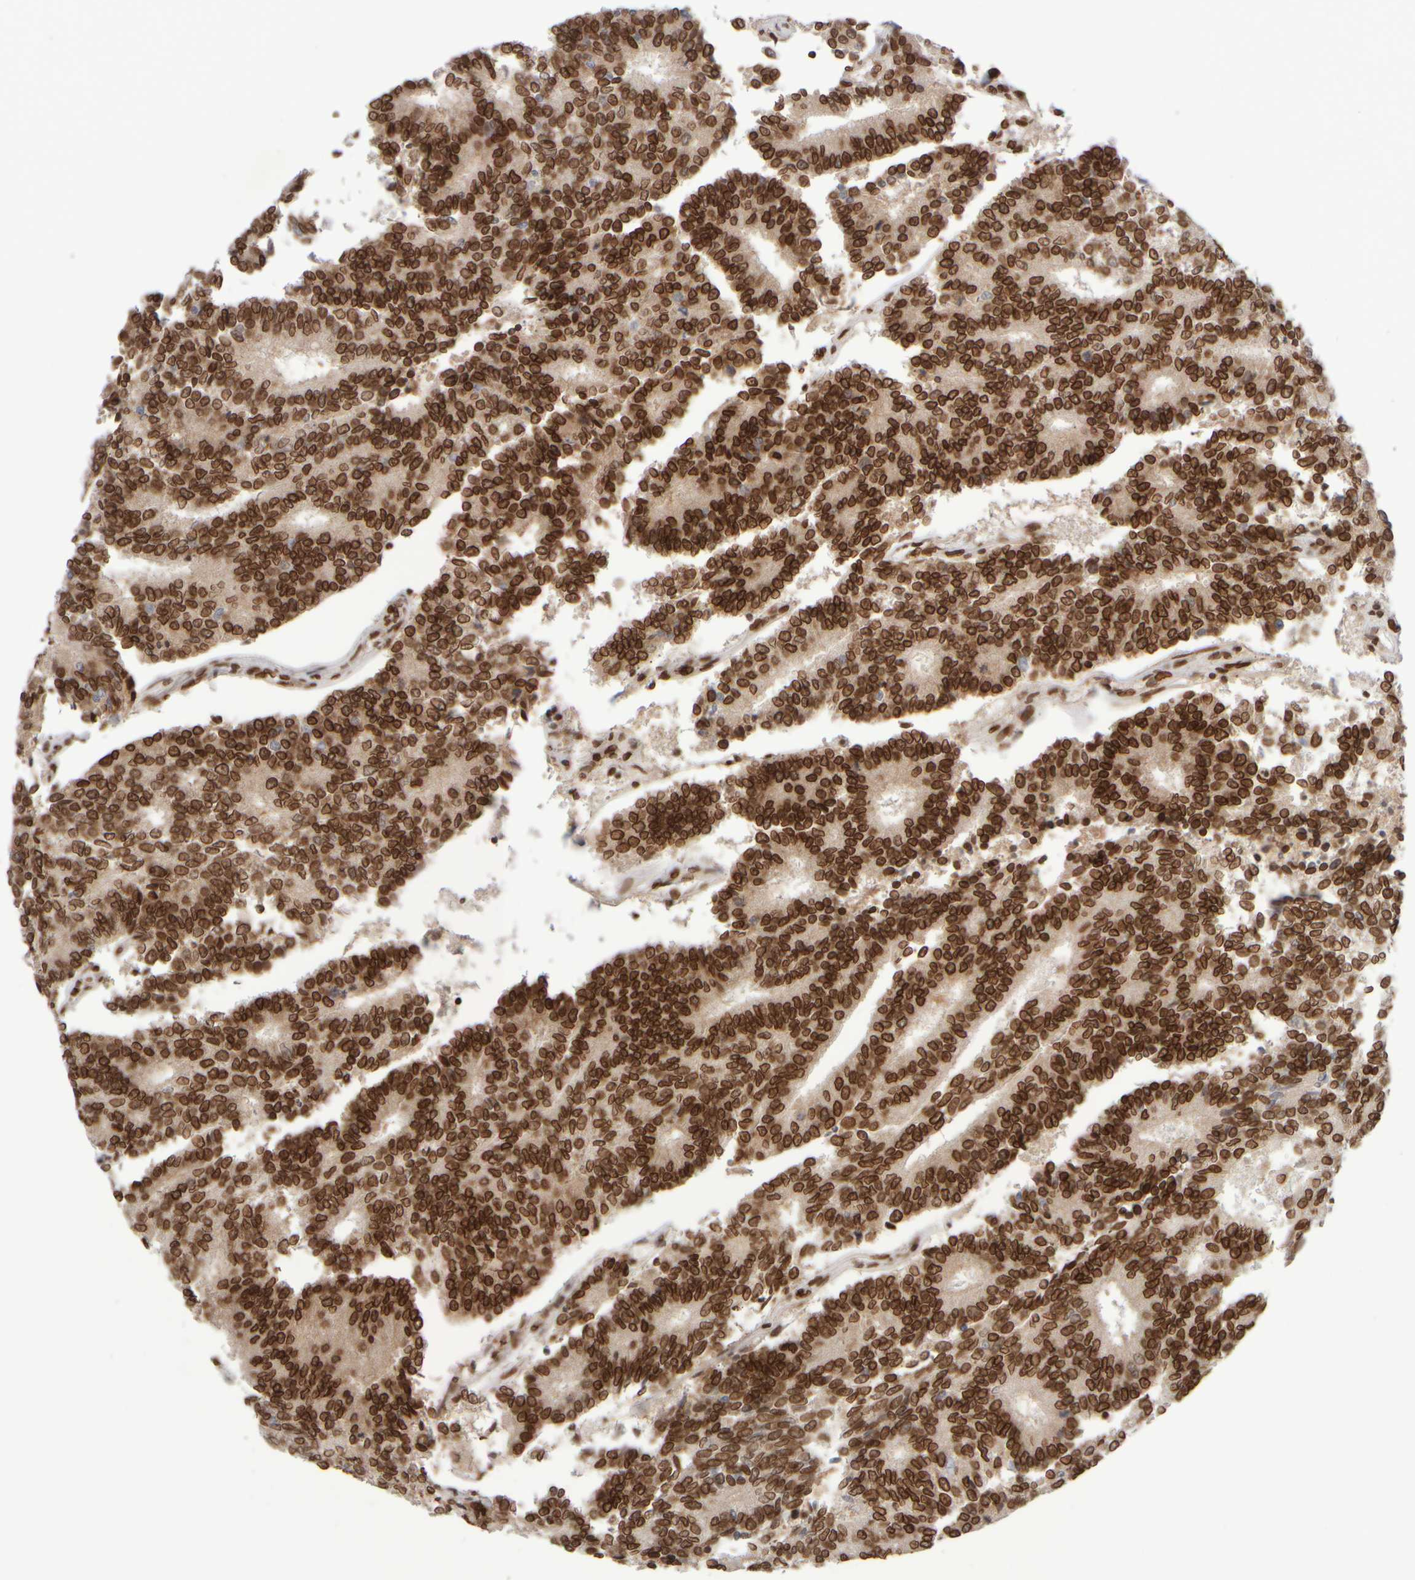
{"staining": {"intensity": "strong", "quantity": ">75%", "location": "cytoplasmic/membranous,nuclear"}, "tissue": "prostate cancer", "cell_type": "Tumor cells", "image_type": "cancer", "snomed": [{"axis": "morphology", "description": "Normal tissue, NOS"}, {"axis": "morphology", "description": "Adenocarcinoma, High grade"}, {"axis": "topography", "description": "Prostate"}, {"axis": "topography", "description": "Seminal veicle"}], "caption": "A brown stain labels strong cytoplasmic/membranous and nuclear staining of a protein in adenocarcinoma (high-grade) (prostate) tumor cells.", "gene": "ZC3HC1", "patient": {"sex": "male", "age": 55}}